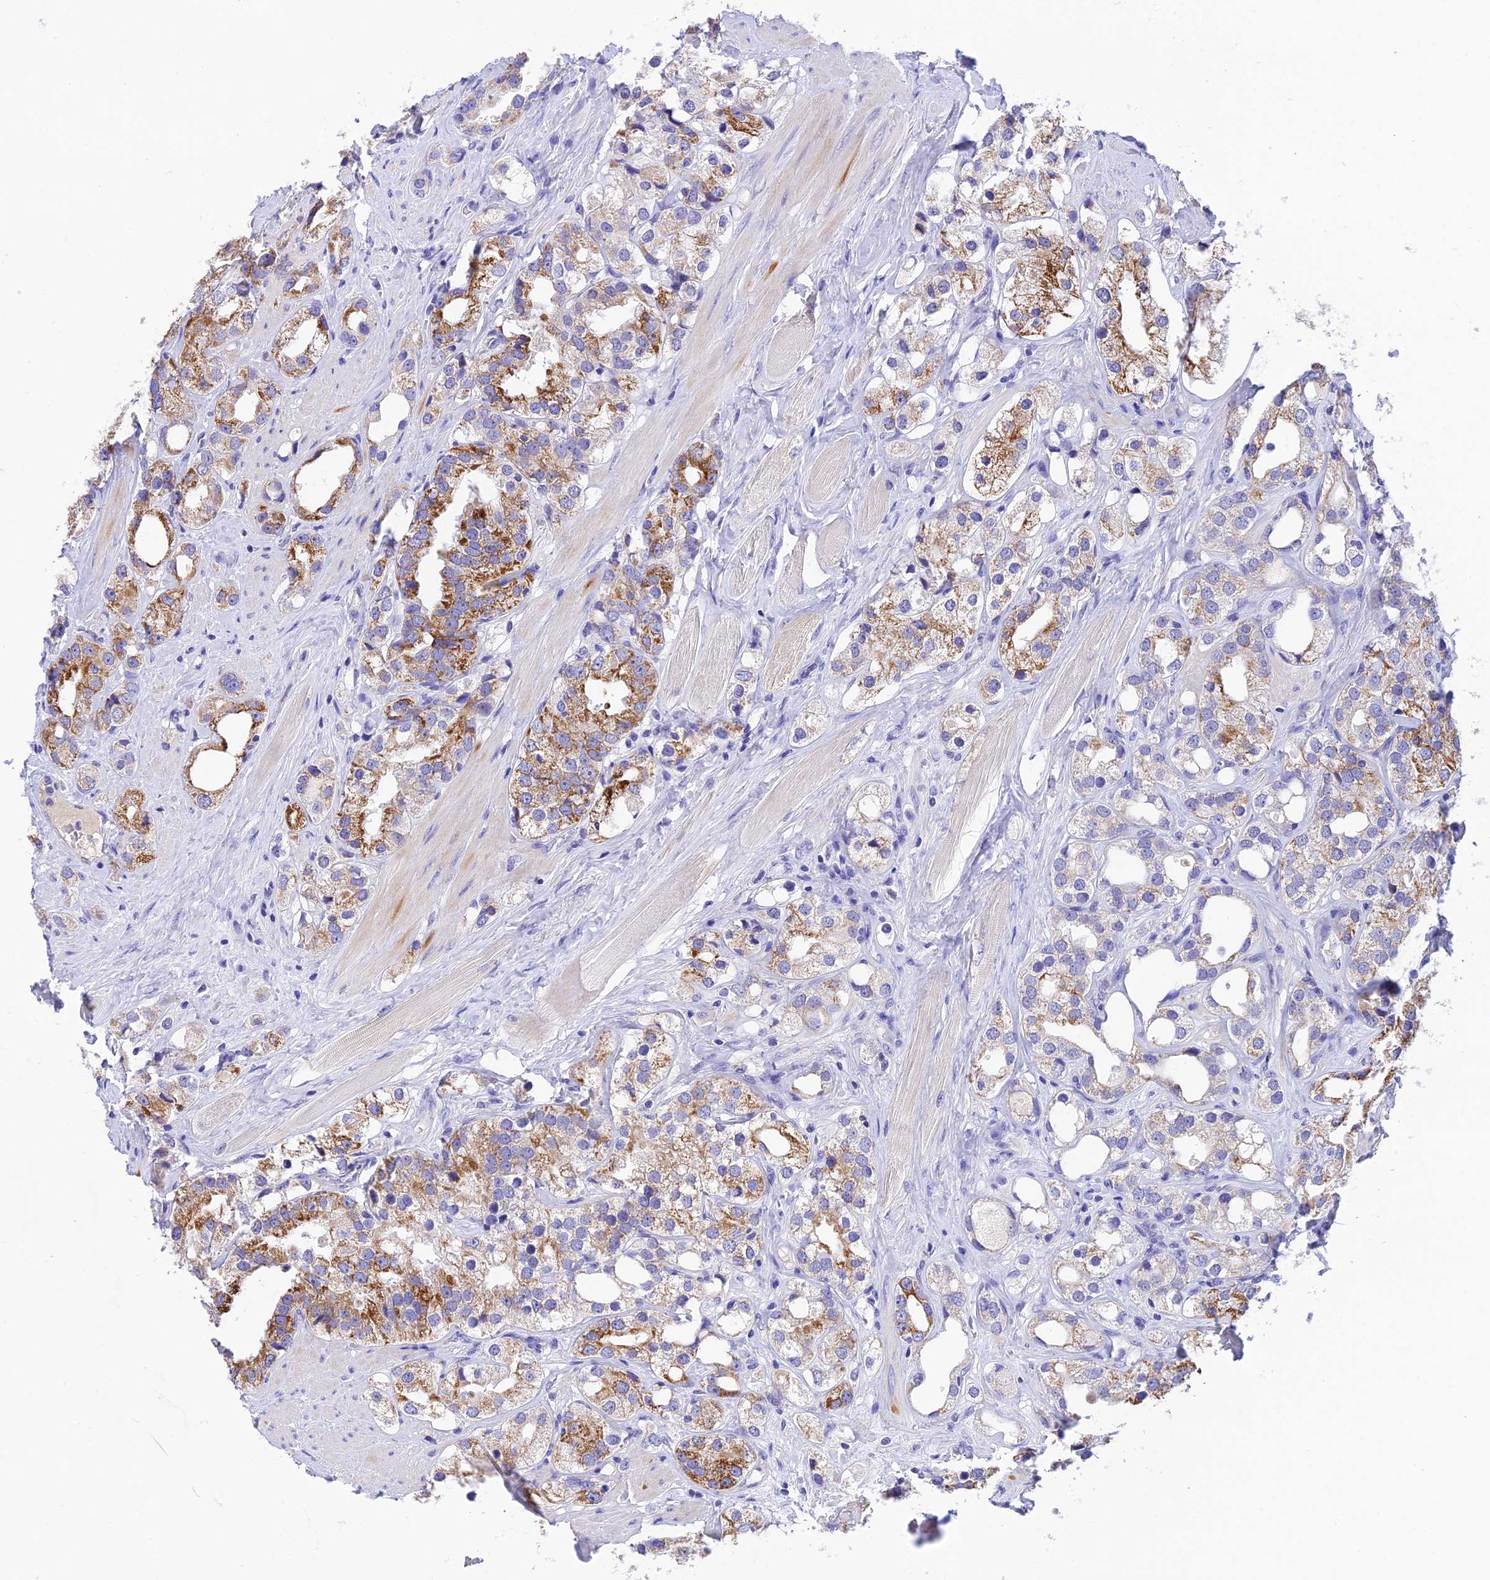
{"staining": {"intensity": "moderate", "quantity": "25%-75%", "location": "cytoplasmic/membranous"}, "tissue": "prostate cancer", "cell_type": "Tumor cells", "image_type": "cancer", "snomed": [{"axis": "morphology", "description": "Adenocarcinoma, NOS"}, {"axis": "topography", "description": "Prostate"}], "caption": "IHC of prostate cancer exhibits medium levels of moderate cytoplasmic/membranous expression in about 25%-75% of tumor cells.", "gene": "MS4A5", "patient": {"sex": "male", "age": 79}}